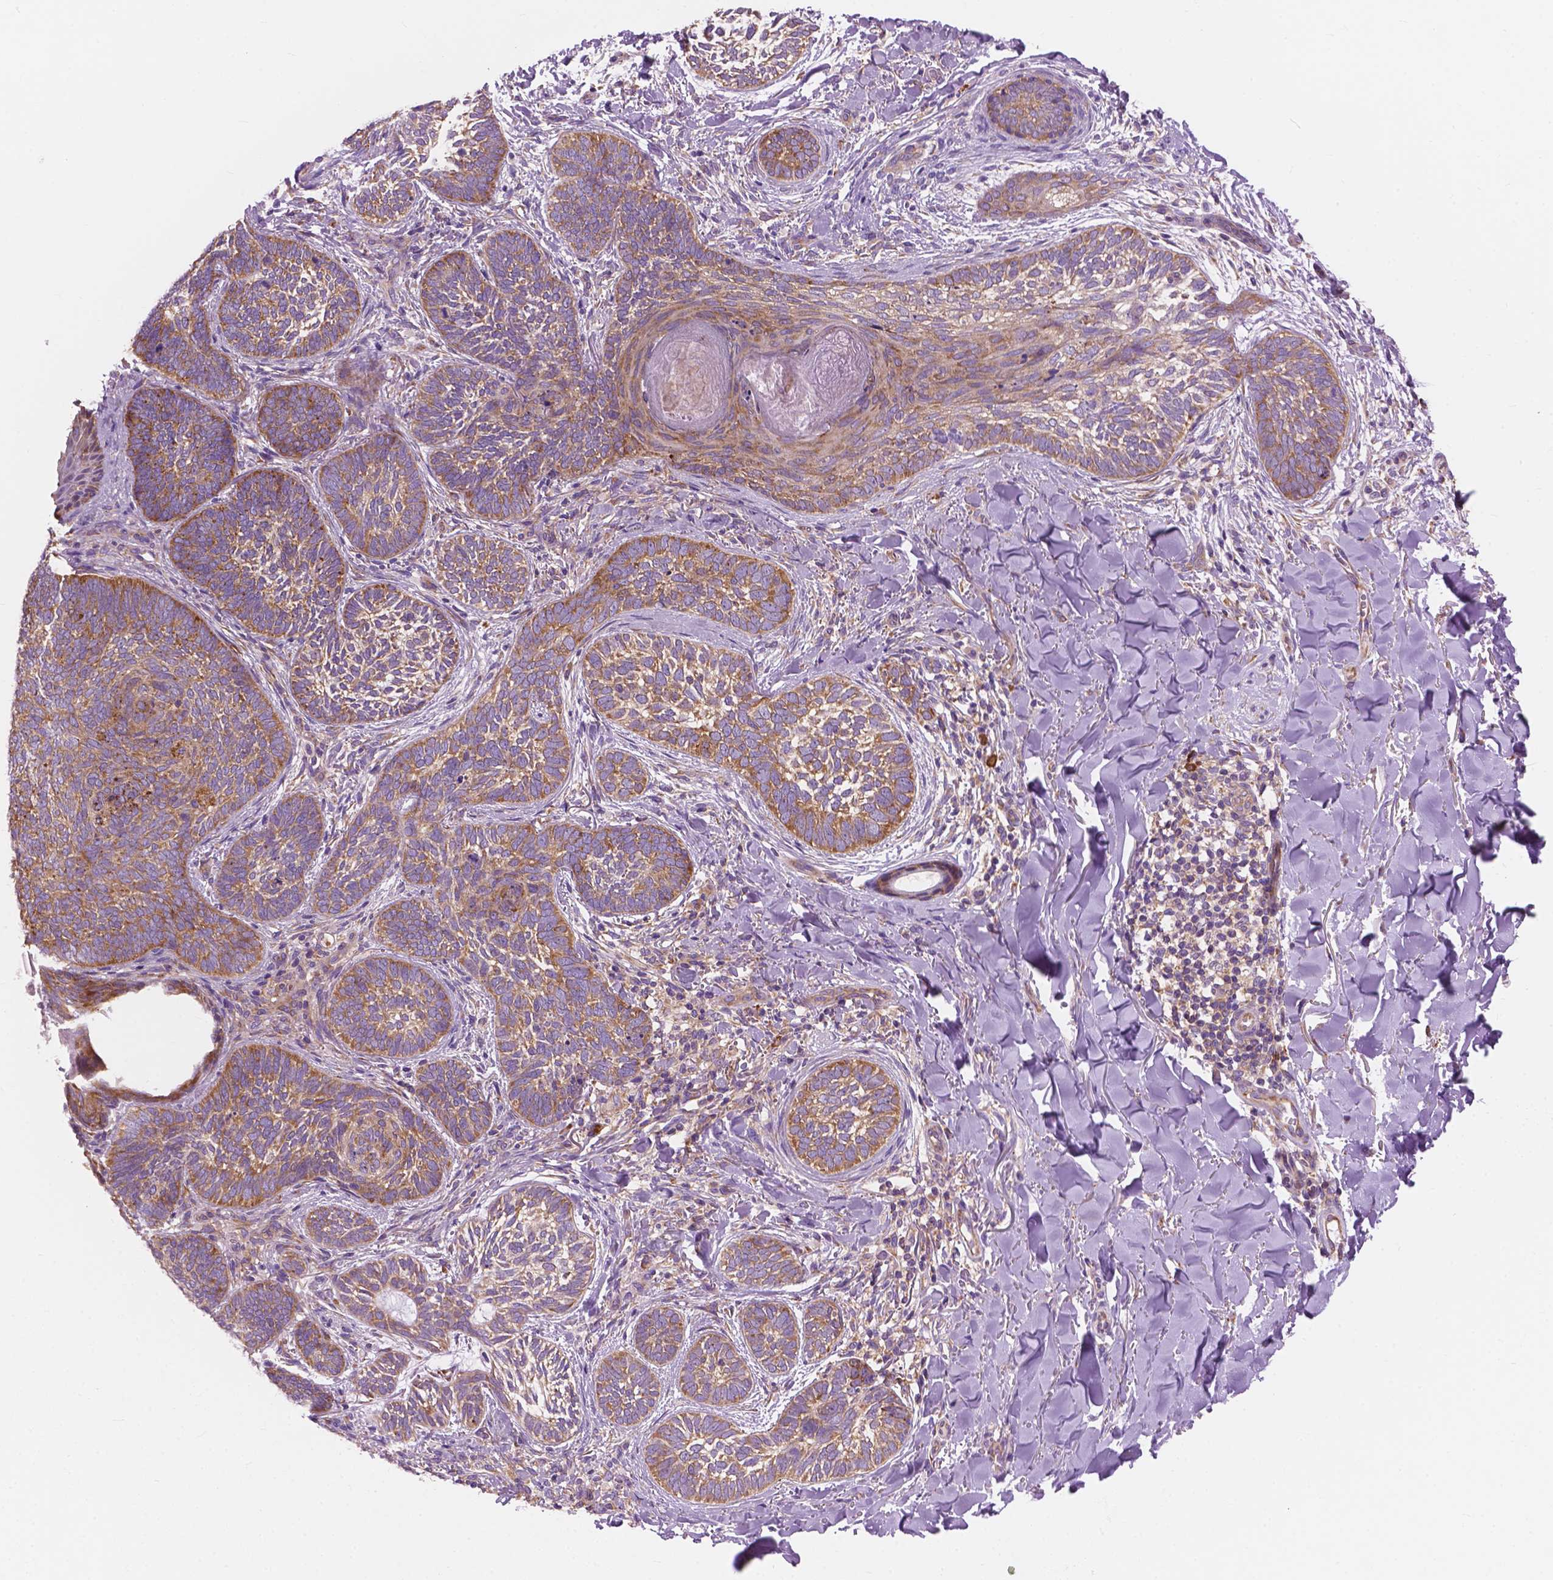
{"staining": {"intensity": "moderate", "quantity": ">75%", "location": "cytoplasmic/membranous"}, "tissue": "skin cancer", "cell_type": "Tumor cells", "image_type": "cancer", "snomed": [{"axis": "morphology", "description": "Normal tissue, NOS"}, {"axis": "morphology", "description": "Basal cell carcinoma"}, {"axis": "topography", "description": "Skin"}], "caption": "The micrograph reveals immunohistochemical staining of skin cancer. There is moderate cytoplasmic/membranous positivity is identified in approximately >75% of tumor cells.", "gene": "RPL37A", "patient": {"sex": "male", "age": 46}}